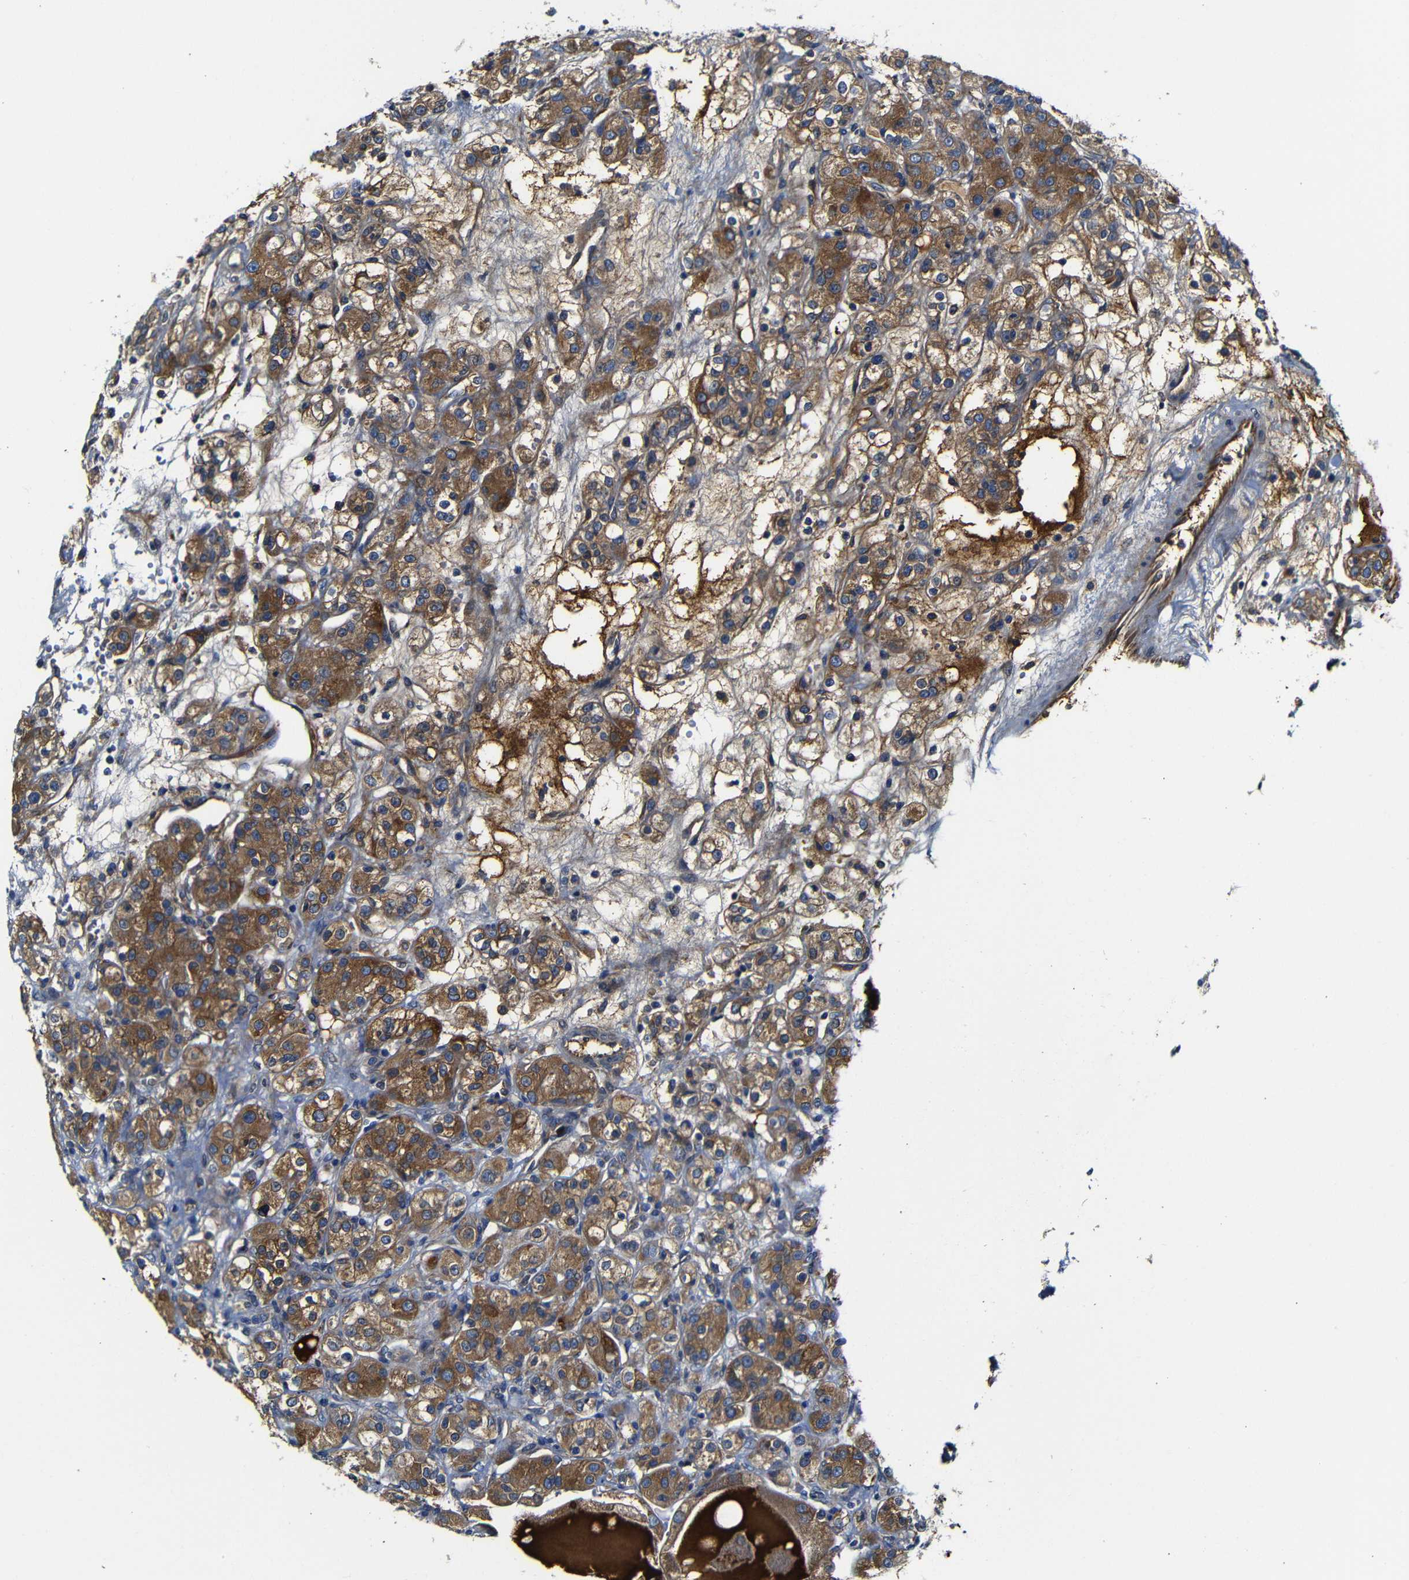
{"staining": {"intensity": "moderate", "quantity": ">75%", "location": "cytoplasmic/membranous"}, "tissue": "renal cancer", "cell_type": "Tumor cells", "image_type": "cancer", "snomed": [{"axis": "morphology", "description": "Normal tissue, NOS"}, {"axis": "morphology", "description": "Adenocarcinoma, NOS"}, {"axis": "topography", "description": "Kidney"}], "caption": "Immunohistochemical staining of renal cancer exhibits moderate cytoplasmic/membranous protein positivity in approximately >75% of tumor cells.", "gene": "CLCC1", "patient": {"sex": "male", "age": 61}}